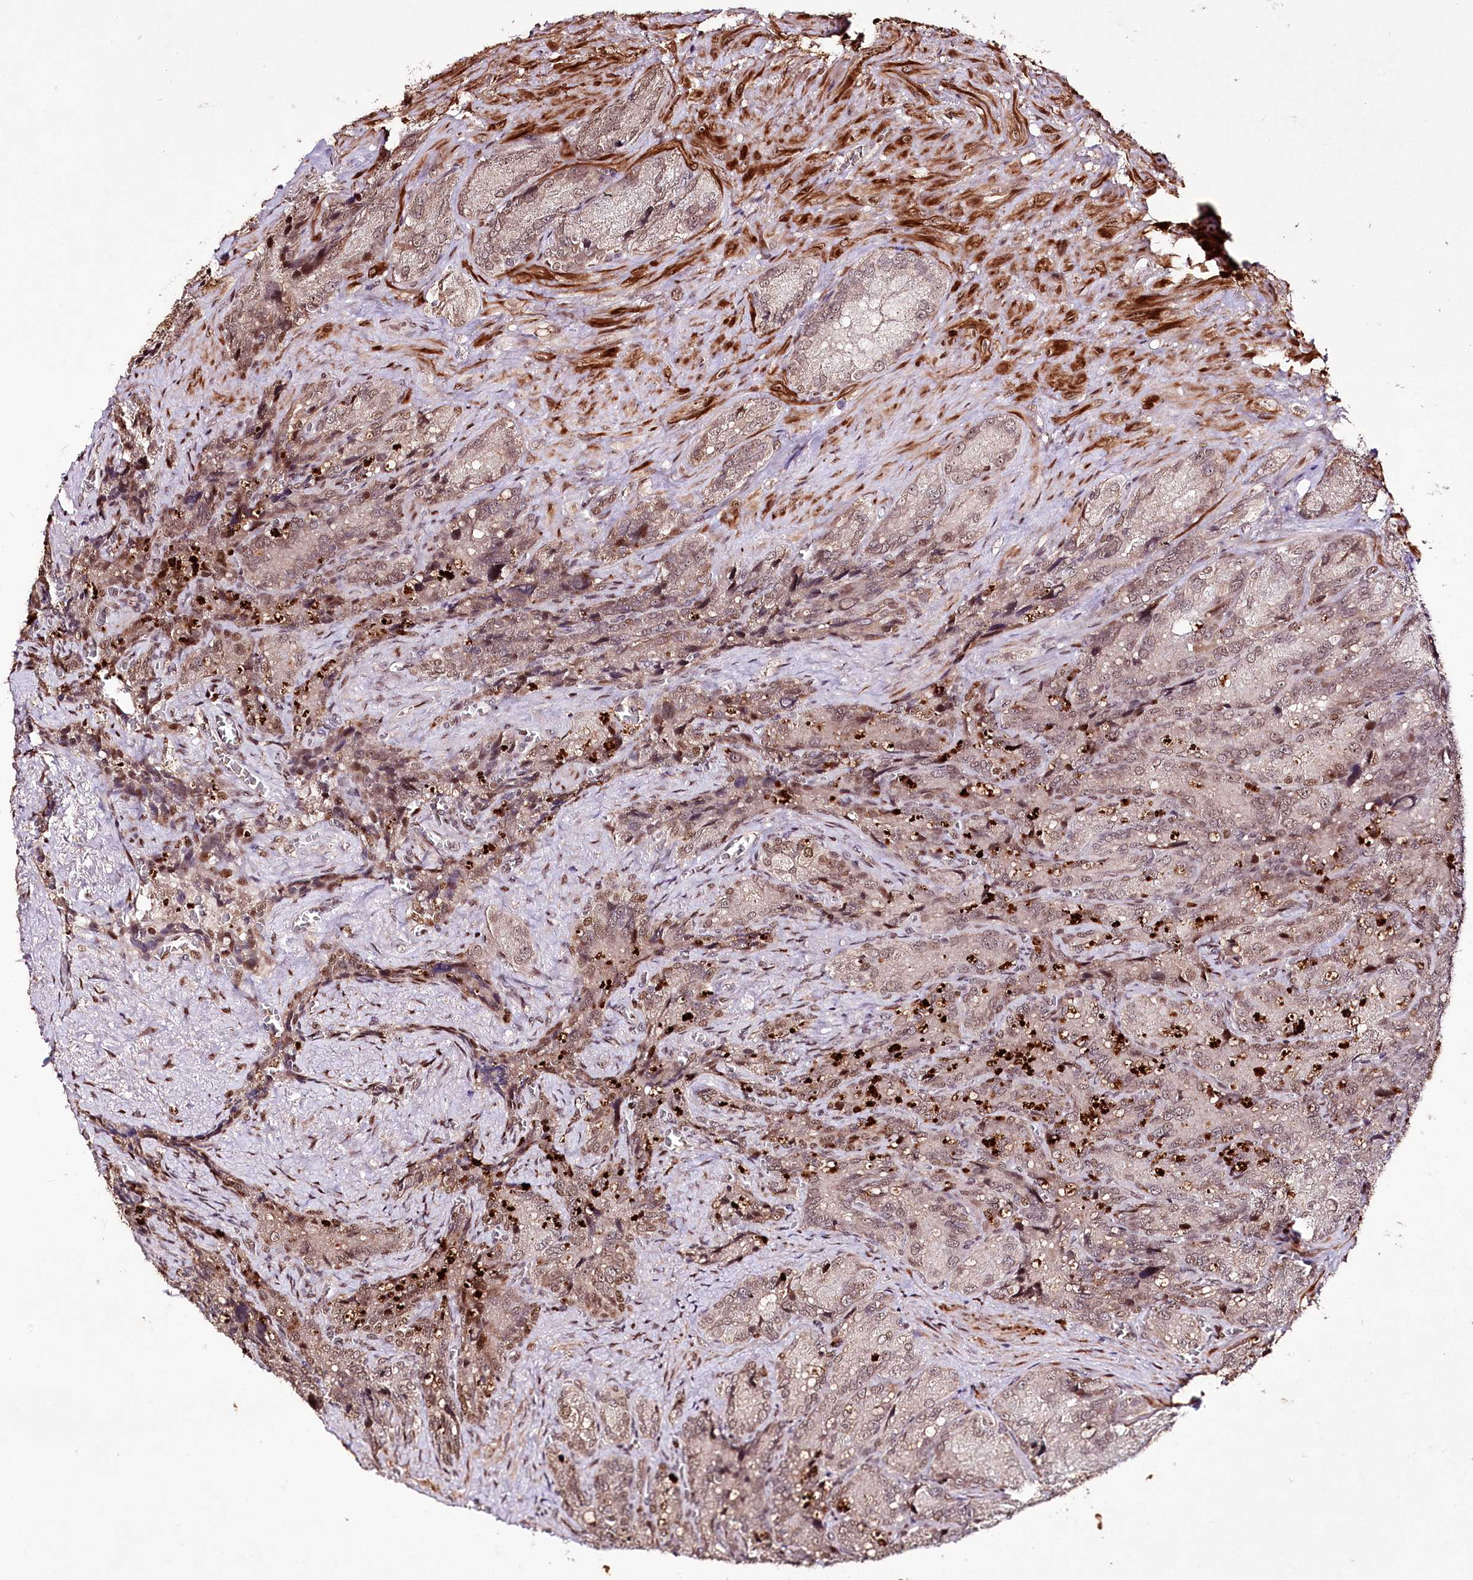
{"staining": {"intensity": "moderate", "quantity": "25%-75%", "location": "nuclear"}, "tissue": "seminal vesicle", "cell_type": "Glandular cells", "image_type": "normal", "snomed": [{"axis": "morphology", "description": "Normal tissue, NOS"}, {"axis": "topography", "description": "Seminal veicle"}], "caption": "A brown stain shows moderate nuclear positivity of a protein in glandular cells of benign human seminal vesicle. The staining was performed using DAB (3,3'-diaminobenzidine) to visualize the protein expression in brown, while the nuclei were stained in blue with hematoxylin (Magnification: 20x).", "gene": "DMP1", "patient": {"sex": "male", "age": 62}}